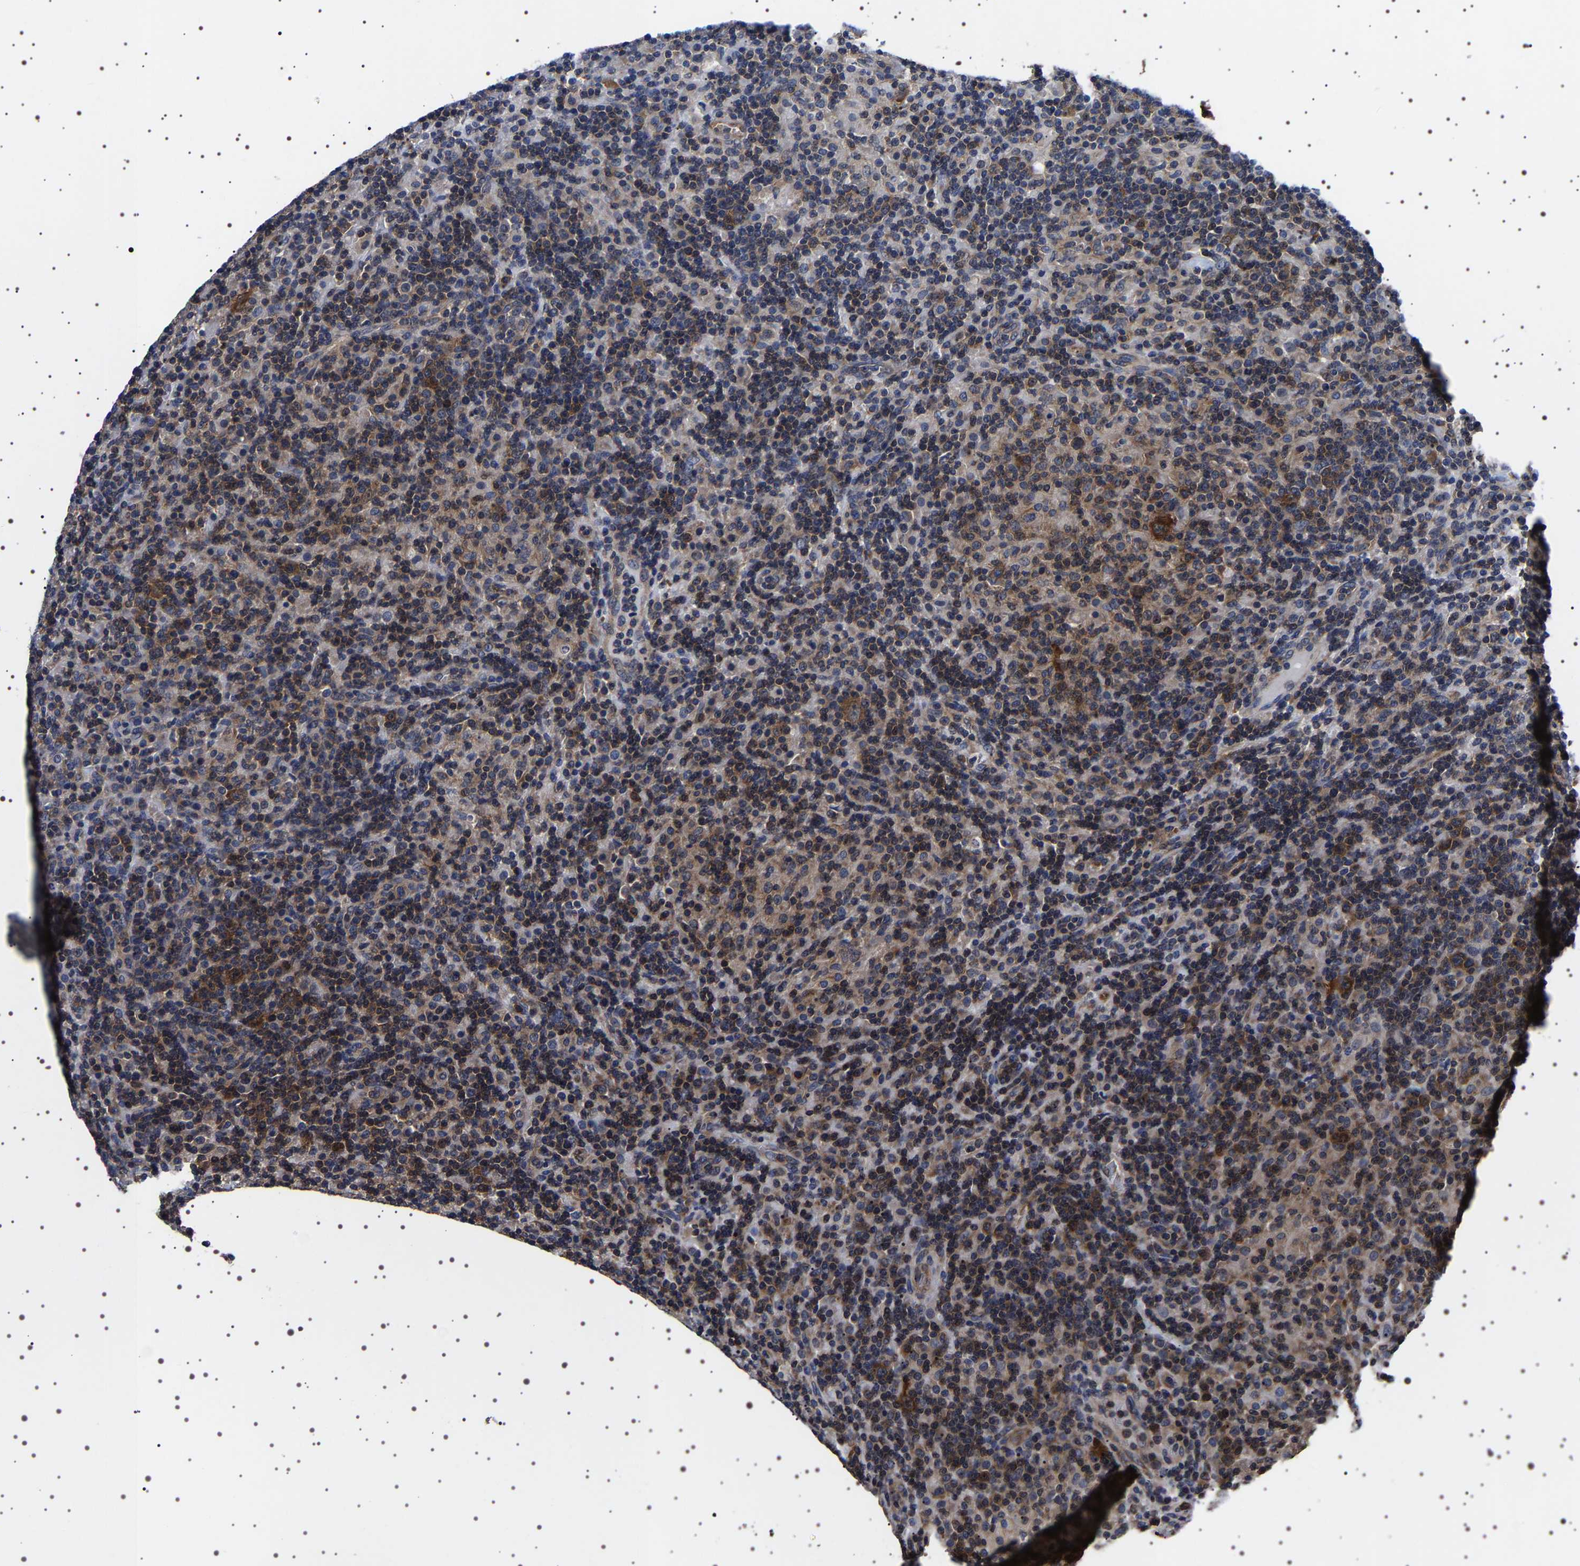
{"staining": {"intensity": "strong", "quantity": ">75%", "location": "cytoplasmic/membranous"}, "tissue": "lymphoma", "cell_type": "Tumor cells", "image_type": "cancer", "snomed": [{"axis": "morphology", "description": "Hodgkin's disease, NOS"}, {"axis": "topography", "description": "Lymph node"}], "caption": "A brown stain labels strong cytoplasmic/membranous positivity of a protein in Hodgkin's disease tumor cells.", "gene": "DARS1", "patient": {"sex": "male", "age": 70}}